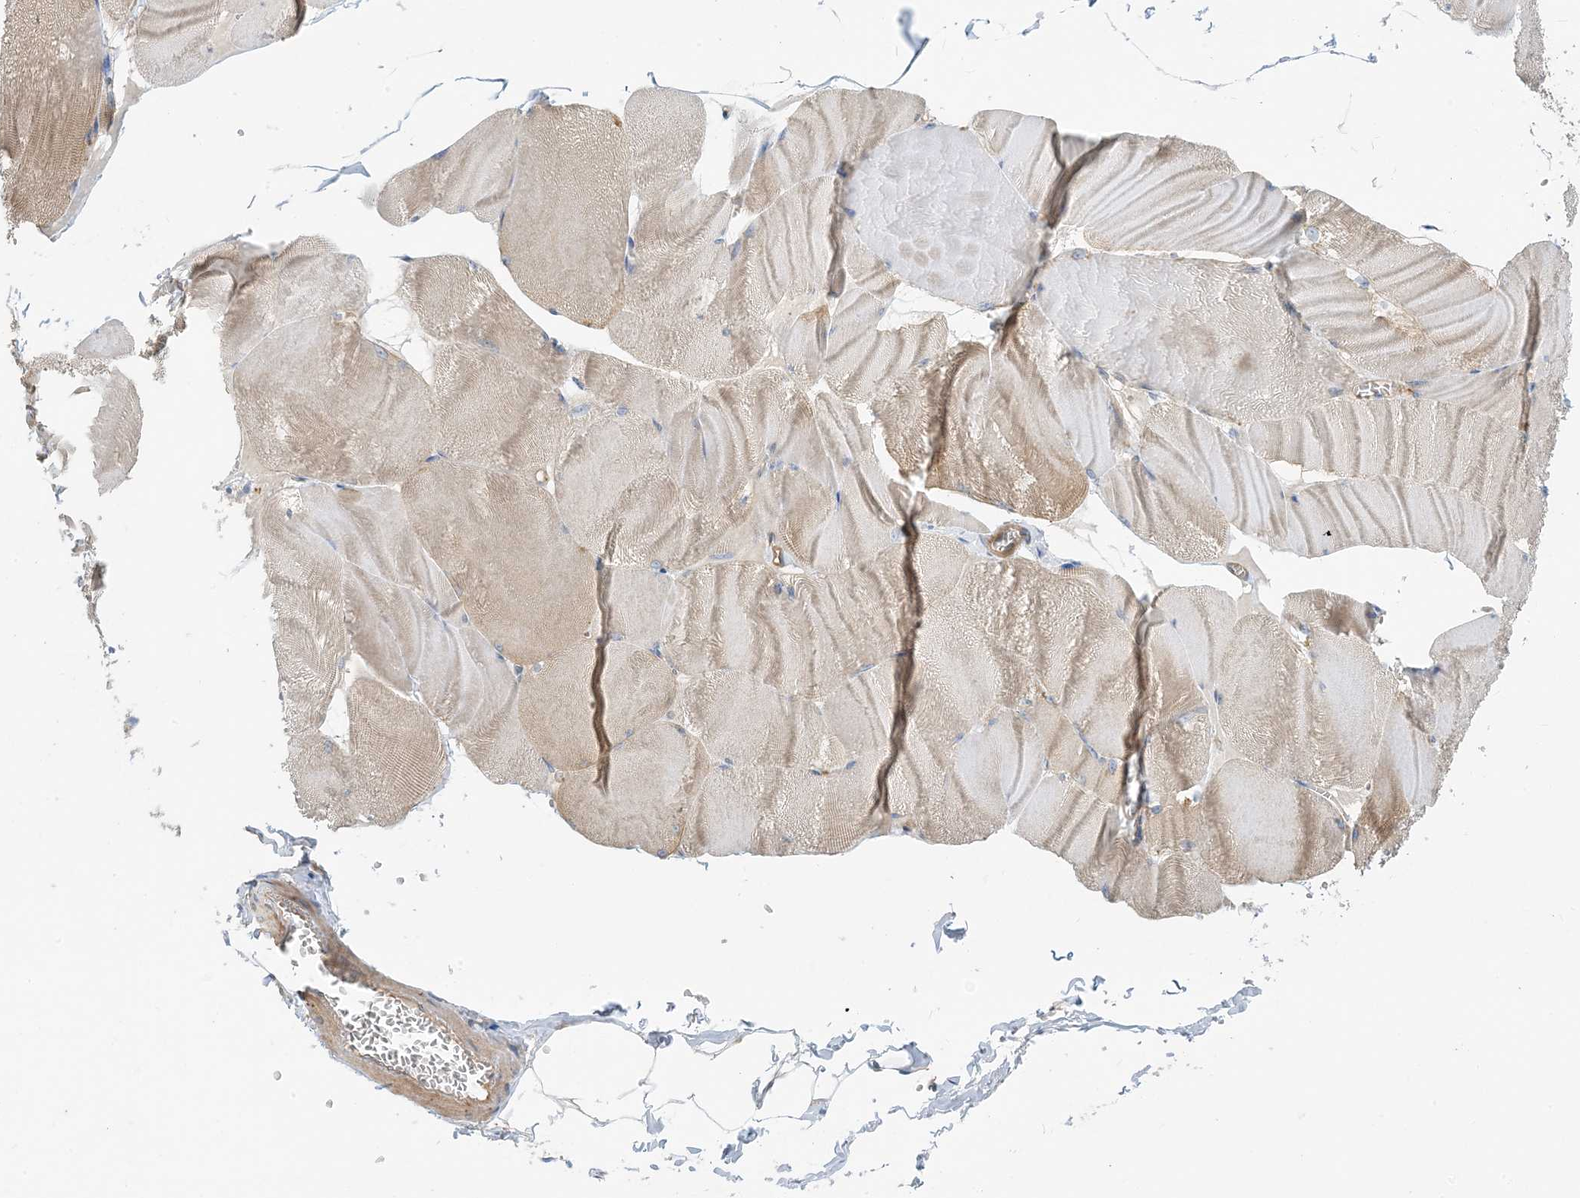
{"staining": {"intensity": "weak", "quantity": "25%-75%", "location": "cytoplasmic/membranous"}, "tissue": "skeletal muscle", "cell_type": "Myocytes", "image_type": "normal", "snomed": [{"axis": "morphology", "description": "Normal tissue, NOS"}, {"axis": "morphology", "description": "Basal cell carcinoma"}, {"axis": "topography", "description": "Skeletal muscle"}], "caption": "Human skeletal muscle stained for a protein (brown) shows weak cytoplasmic/membranous positive expression in about 25%-75% of myocytes.", "gene": "SFMBT2", "patient": {"sex": "female", "age": 64}}